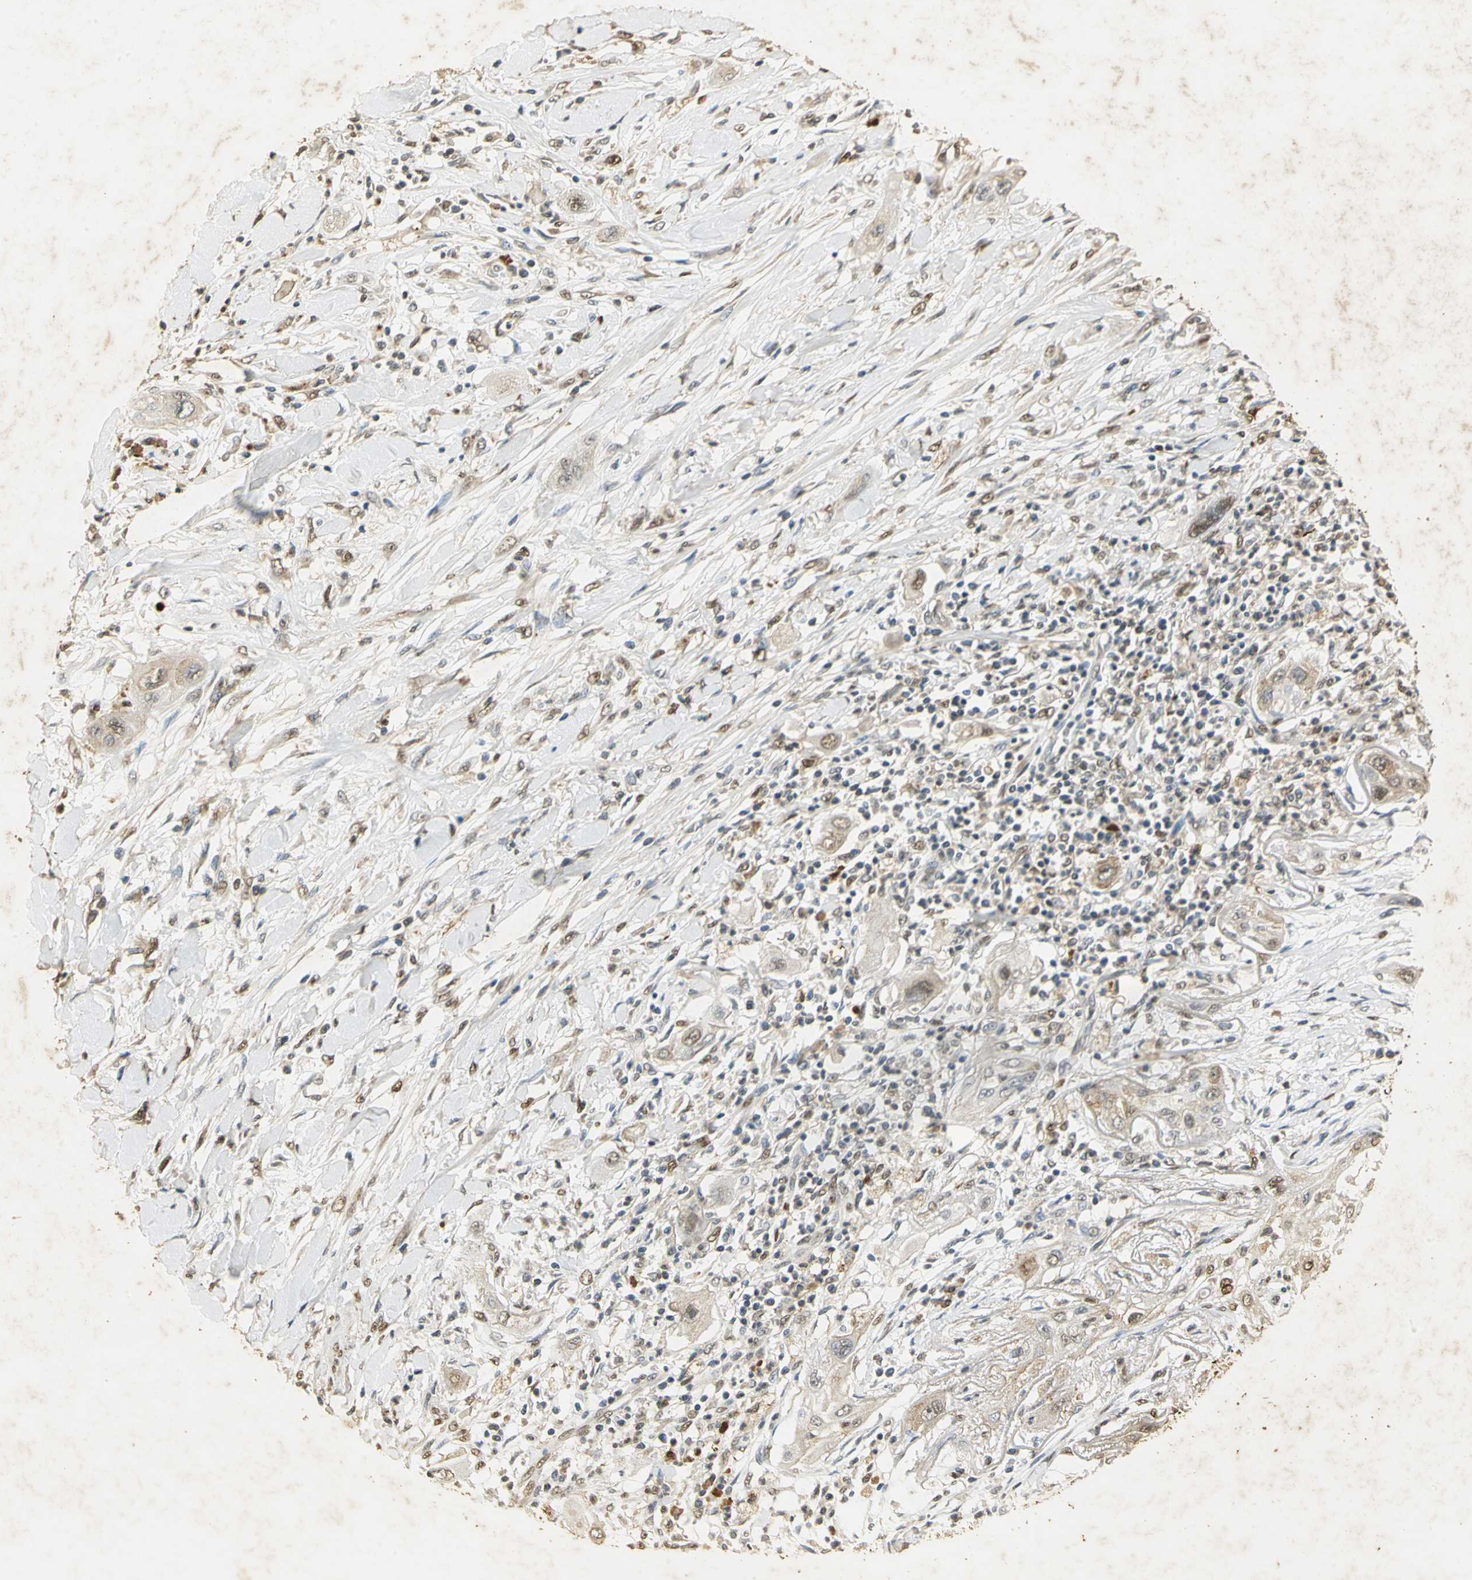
{"staining": {"intensity": "weak", "quantity": ">75%", "location": "cytoplasmic/membranous"}, "tissue": "lung cancer", "cell_type": "Tumor cells", "image_type": "cancer", "snomed": [{"axis": "morphology", "description": "Squamous cell carcinoma, NOS"}, {"axis": "topography", "description": "Lung"}], "caption": "IHC (DAB) staining of lung squamous cell carcinoma reveals weak cytoplasmic/membranous protein staining in about >75% of tumor cells.", "gene": "GAPDH", "patient": {"sex": "female", "age": 47}}